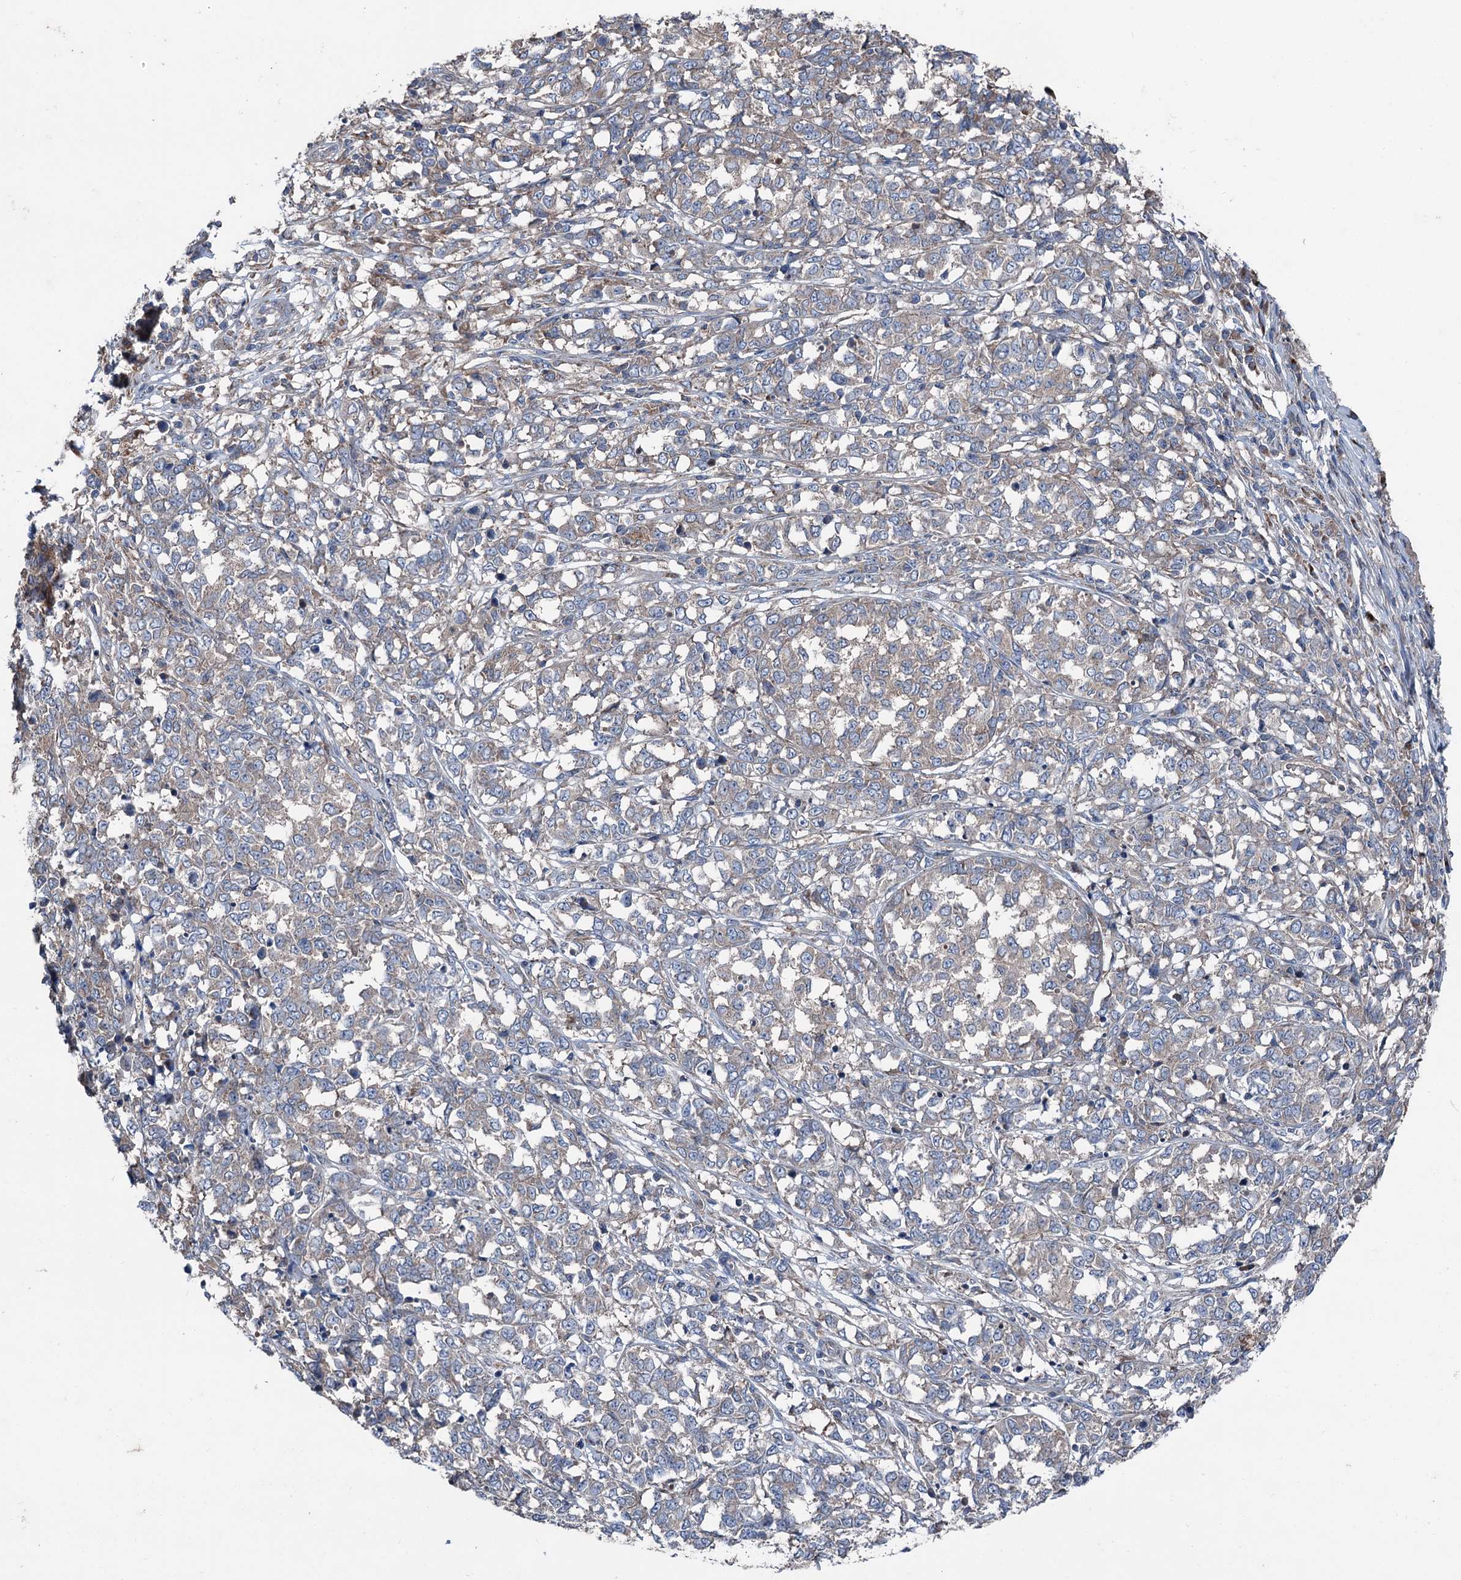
{"staining": {"intensity": "negative", "quantity": "none", "location": "none"}, "tissue": "melanoma", "cell_type": "Tumor cells", "image_type": "cancer", "snomed": [{"axis": "morphology", "description": "Malignant melanoma, NOS"}, {"axis": "topography", "description": "Skin"}], "caption": "A micrograph of malignant melanoma stained for a protein demonstrates no brown staining in tumor cells.", "gene": "RUFY1", "patient": {"sex": "female", "age": 72}}